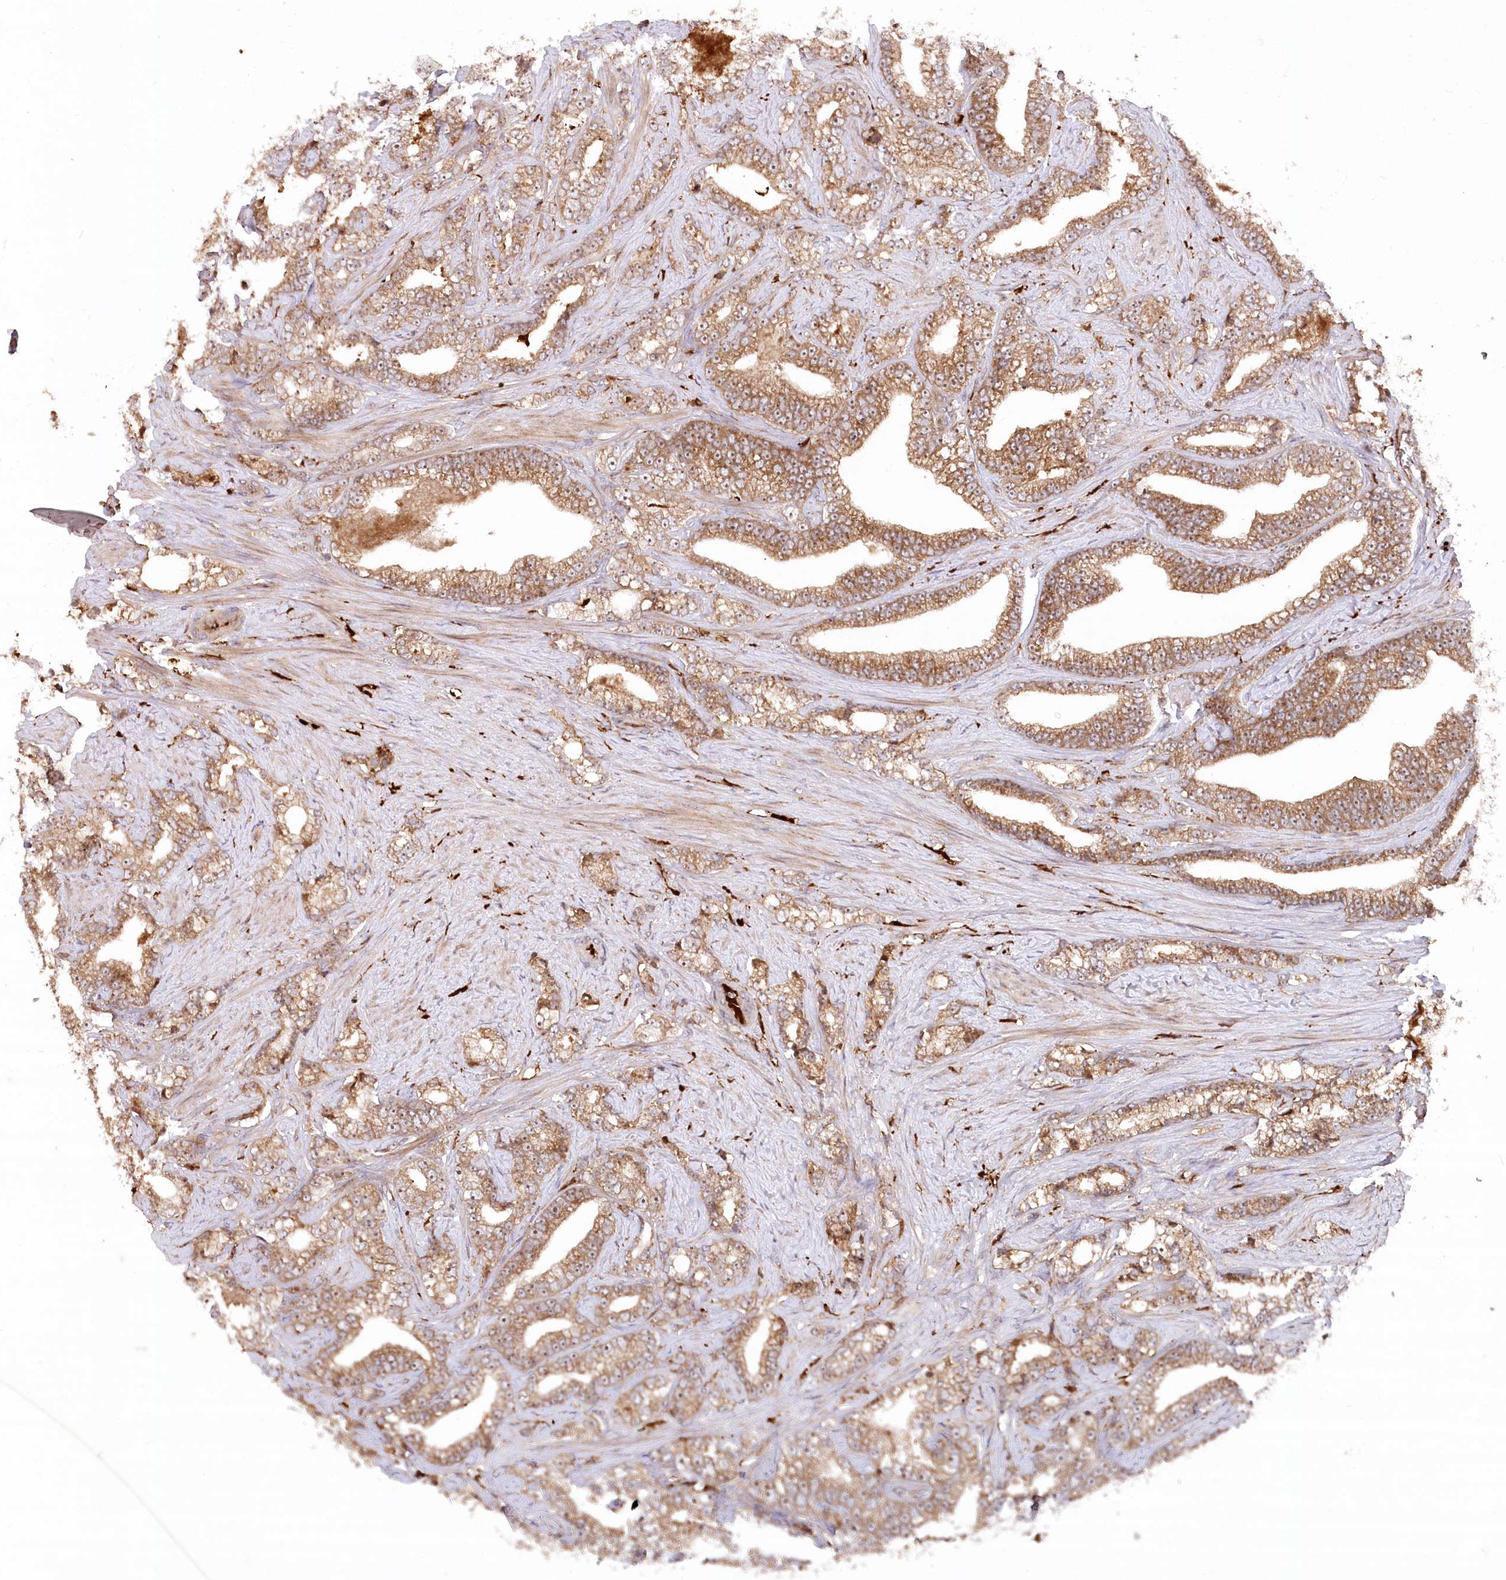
{"staining": {"intensity": "strong", "quantity": ">75%", "location": "cytoplasmic/membranous"}, "tissue": "prostate cancer", "cell_type": "Tumor cells", "image_type": "cancer", "snomed": [{"axis": "morphology", "description": "Adenocarcinoma, High grade"}, {"axis": "topography", "description": "Prostate and seminal vesicle, NOS"}], "caption": "The photomicrograph exhibits a brown stain indicating the presence of a protein in the cytoplasmic/membranous of tumor cells in prostate cancer (high-grade adenocarcinoma). (DAB = brown stain, brightfield microscopy at high magnification).", "gene": "PPP1R21", "patient": {"sex": "male", "age": 67}}